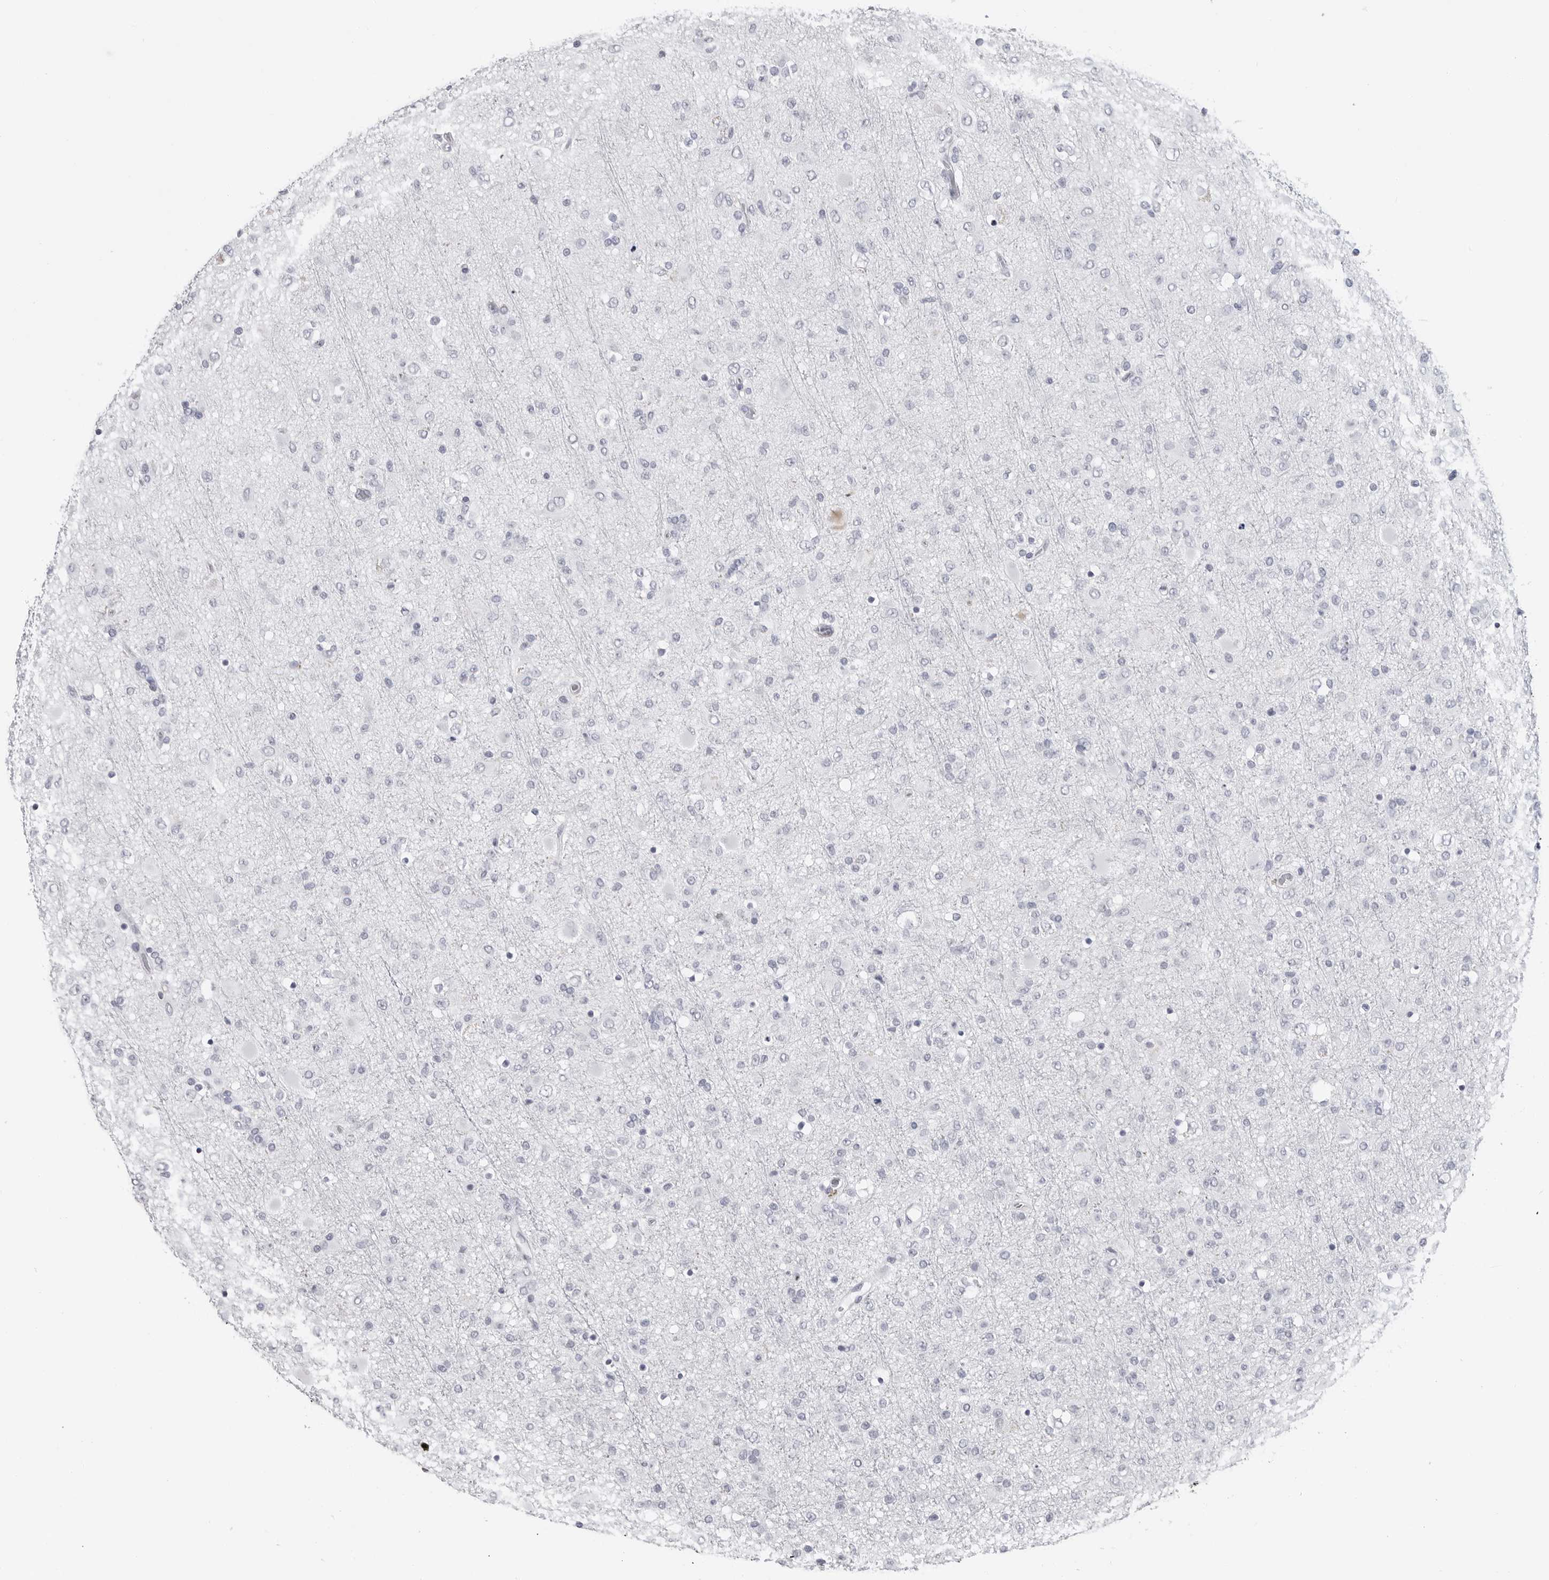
{"staining": {"intensity": "negative", "quantity": "none", "location": "none"}, "tissue": "glioma", "cell_type": "Tumor cells", "image_type": "cancer", "snomed": [{"axis": "morphology", "description": "Glioma, malignant, Low grade"}, {"axis": "topography", "description": "Brain"}], "caption": "IHC histopathology image of neoplastic tissue: human glioma stained with DAB (3,3'-diaminobenzidine) demonstrates no significant protein staining in tumor cells. (DAB (3,3'-diaminobenzidine) IHC visualized using brightfield microscopy, high magnification).", "gene": "PGA3", "patient": {"sex": "male", "age": 65}}